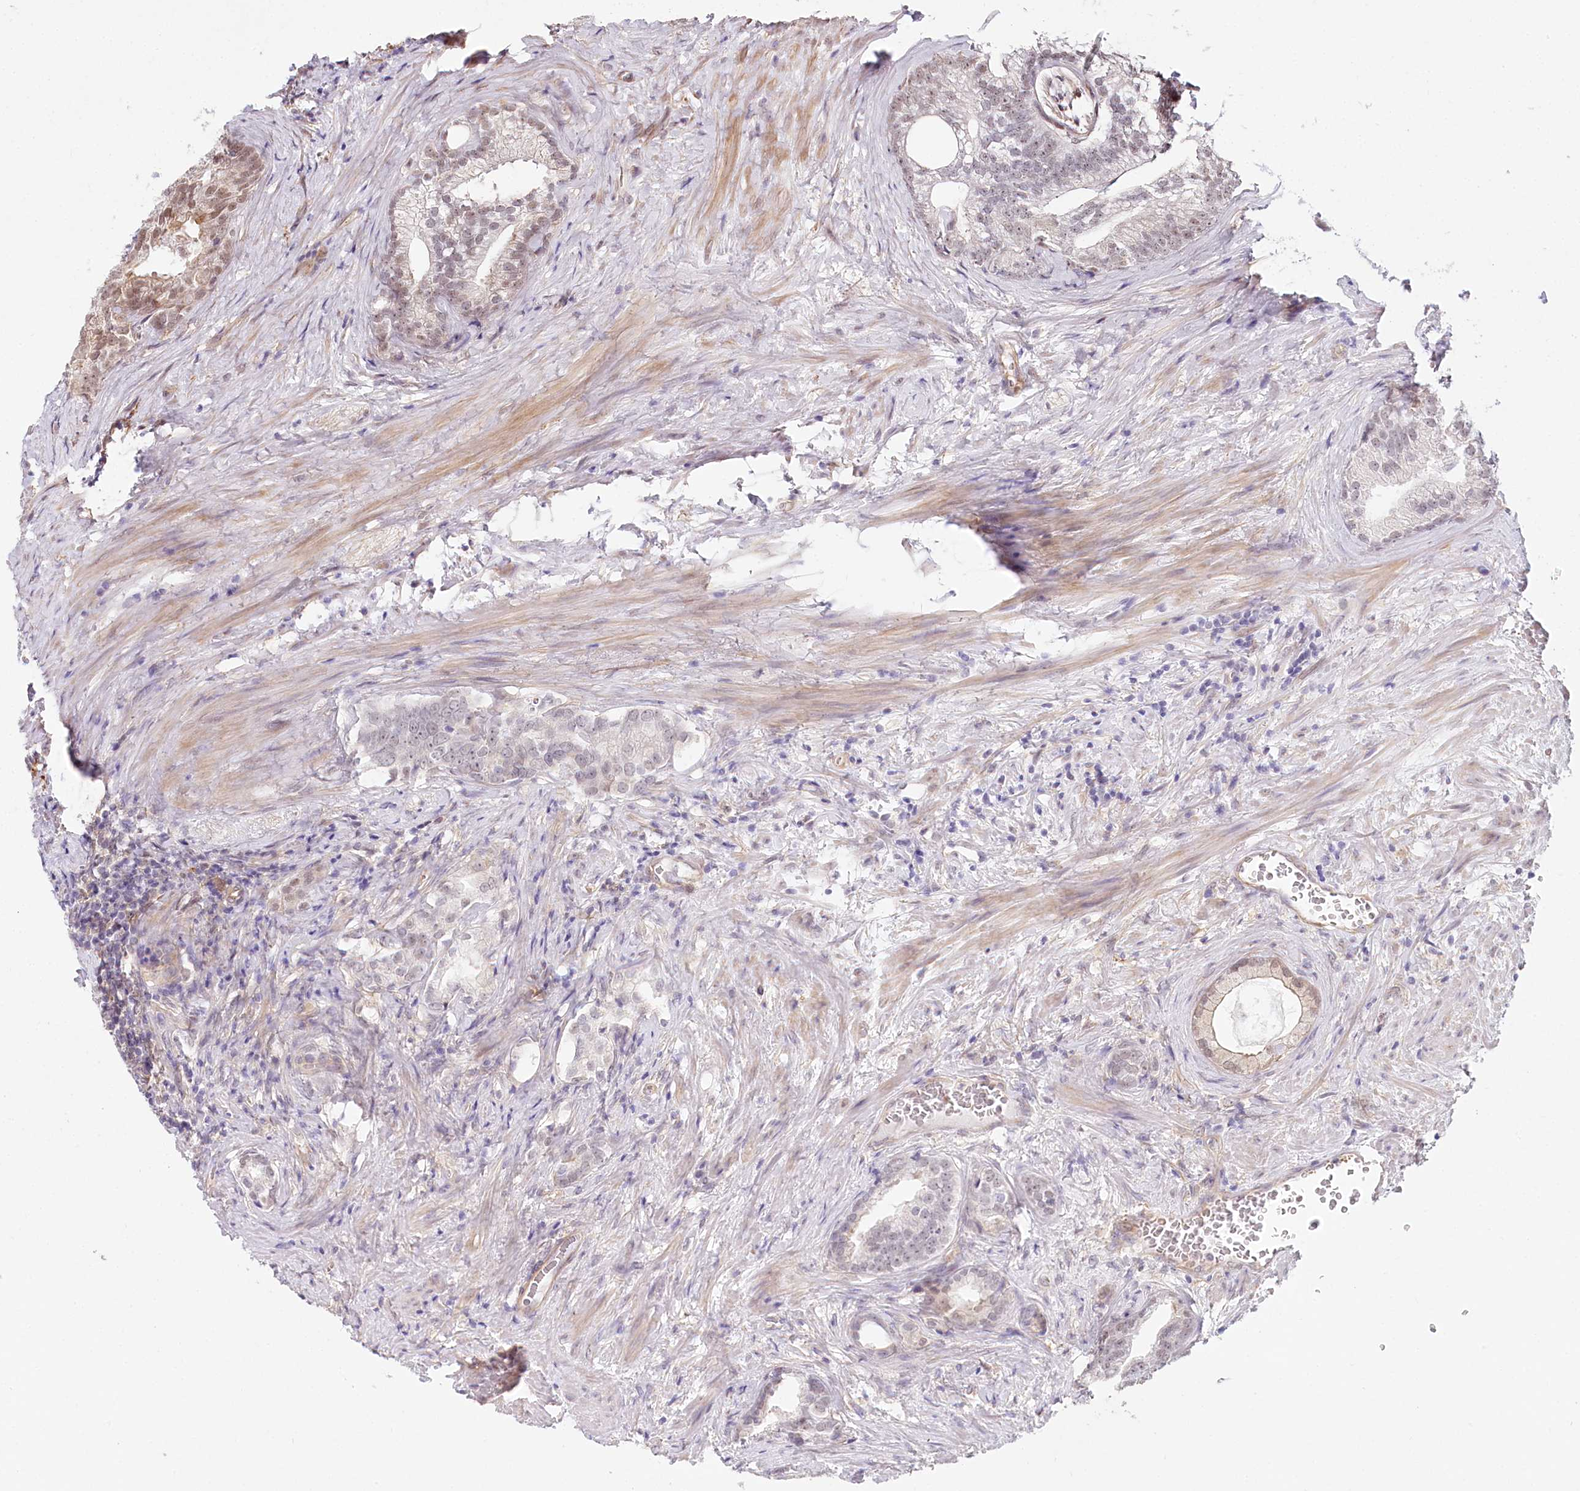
{"staining": {"intensity": "weak", "quantity": "<25%", "location": "nuclear"}, "tissue": "prostate cancer", "cell_type": "Tumor cells", "image_type": "cancer", "snomed": [{"axis": "morphology", "description": "Adenocarcinoma, Low grade"}, {"axis": "topography", "description": "Prostate"}], "caption": "Immunohistochemistry (IHC) of human adenocarcinoma (low-grade) (prostate) reveals no expression in tumor cells. (Immunohistochemistry (IHC), brightfield microscopy, high magnification).", "gene": "TUBGCP2", "patient": {"sex": "male", "age": 71}}